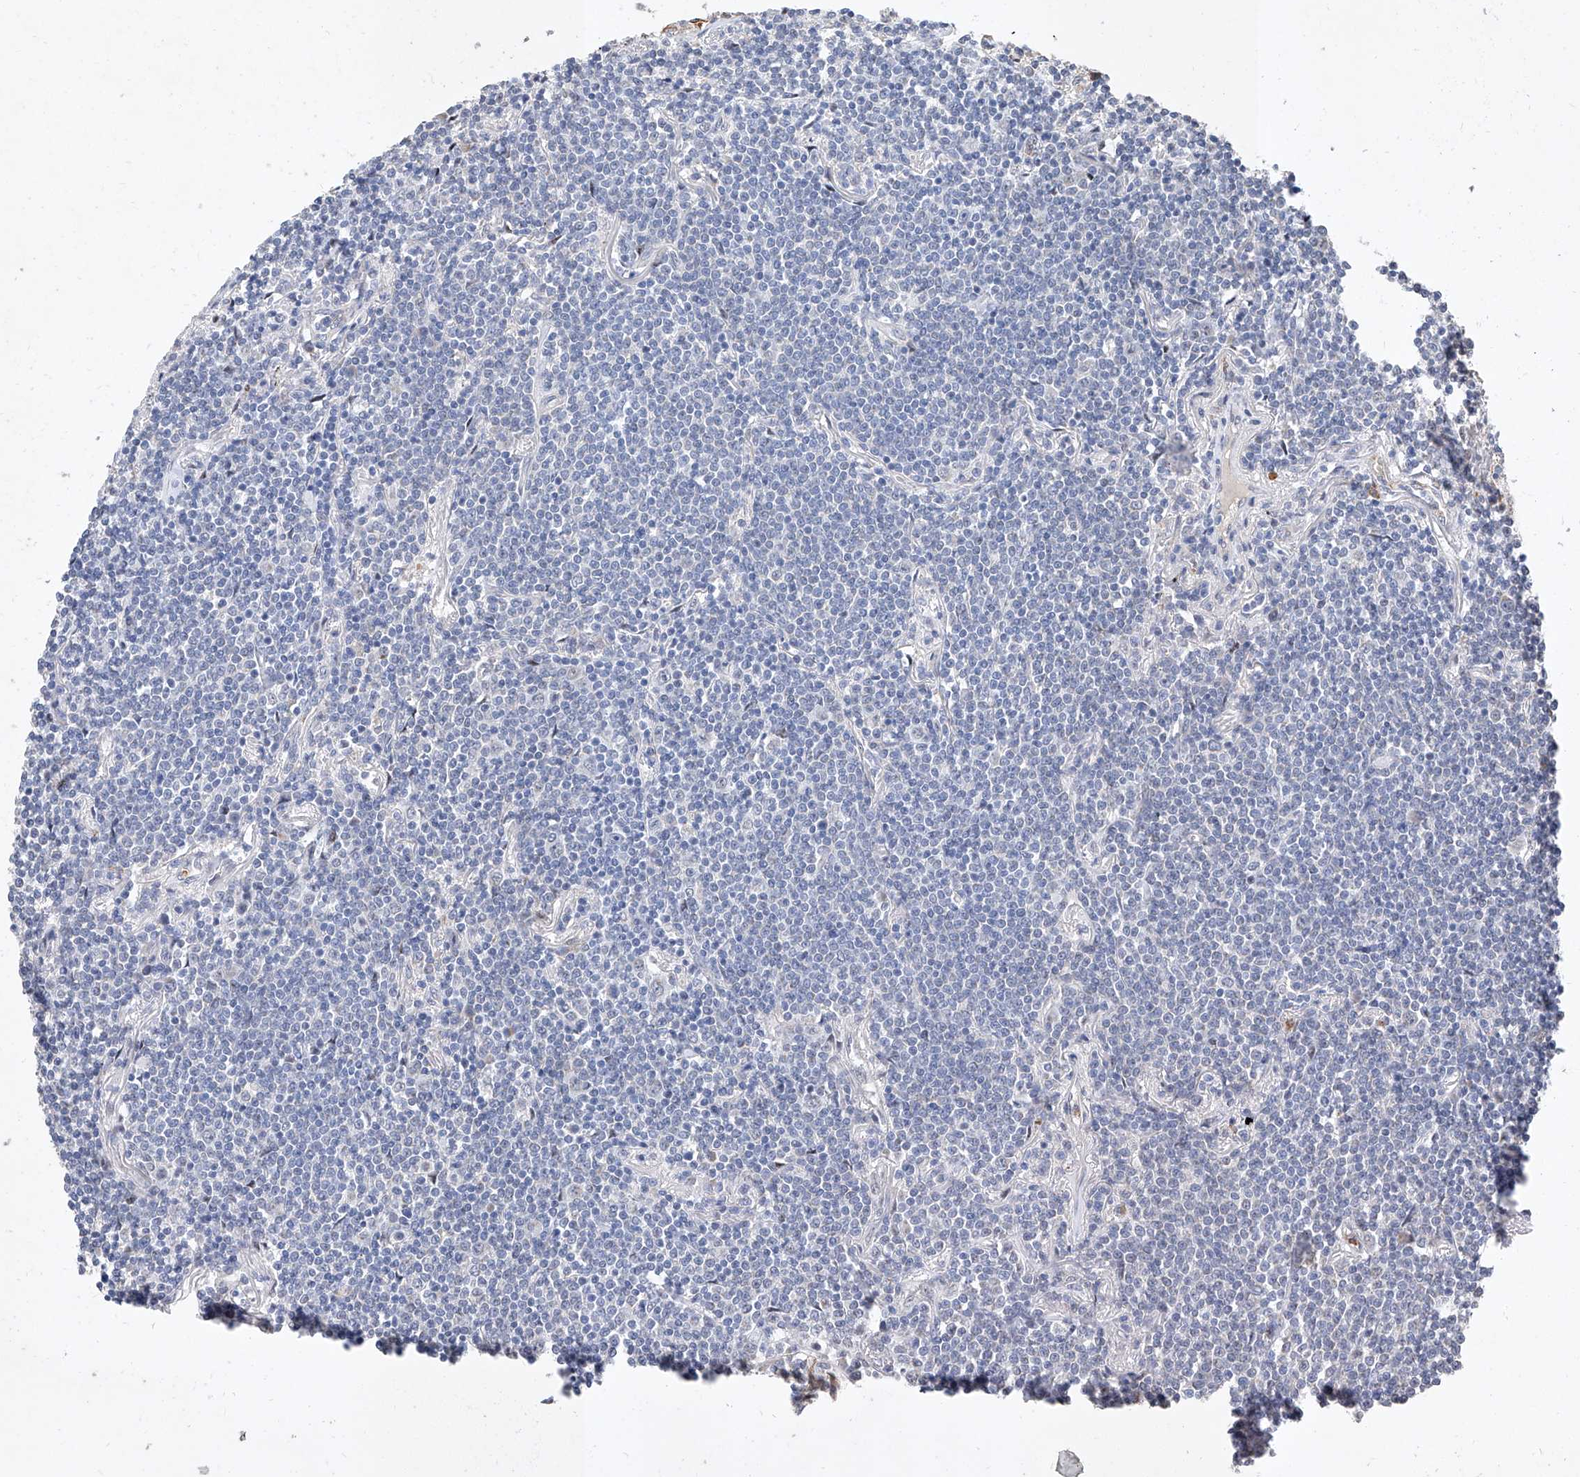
{"staining": {"intensity": "negative", "quantity": "none", "location": "none"}, "tissue": "lymphoma", "cell_type": "Tumor cells", "image_type": "cancer", "snomed": [{"axis": "morphology", "description": "Malignant lymphoma, non-Hodgkin's type, Low grade"}, {"axis": "topography", "description": "Lung"}], "caption": "Lymphoma was stained to show a protein in brown. There is no significant staining in tumor cells.", "gene": "MFSD4B", "patient": {"sex": "female", "age": 71}}